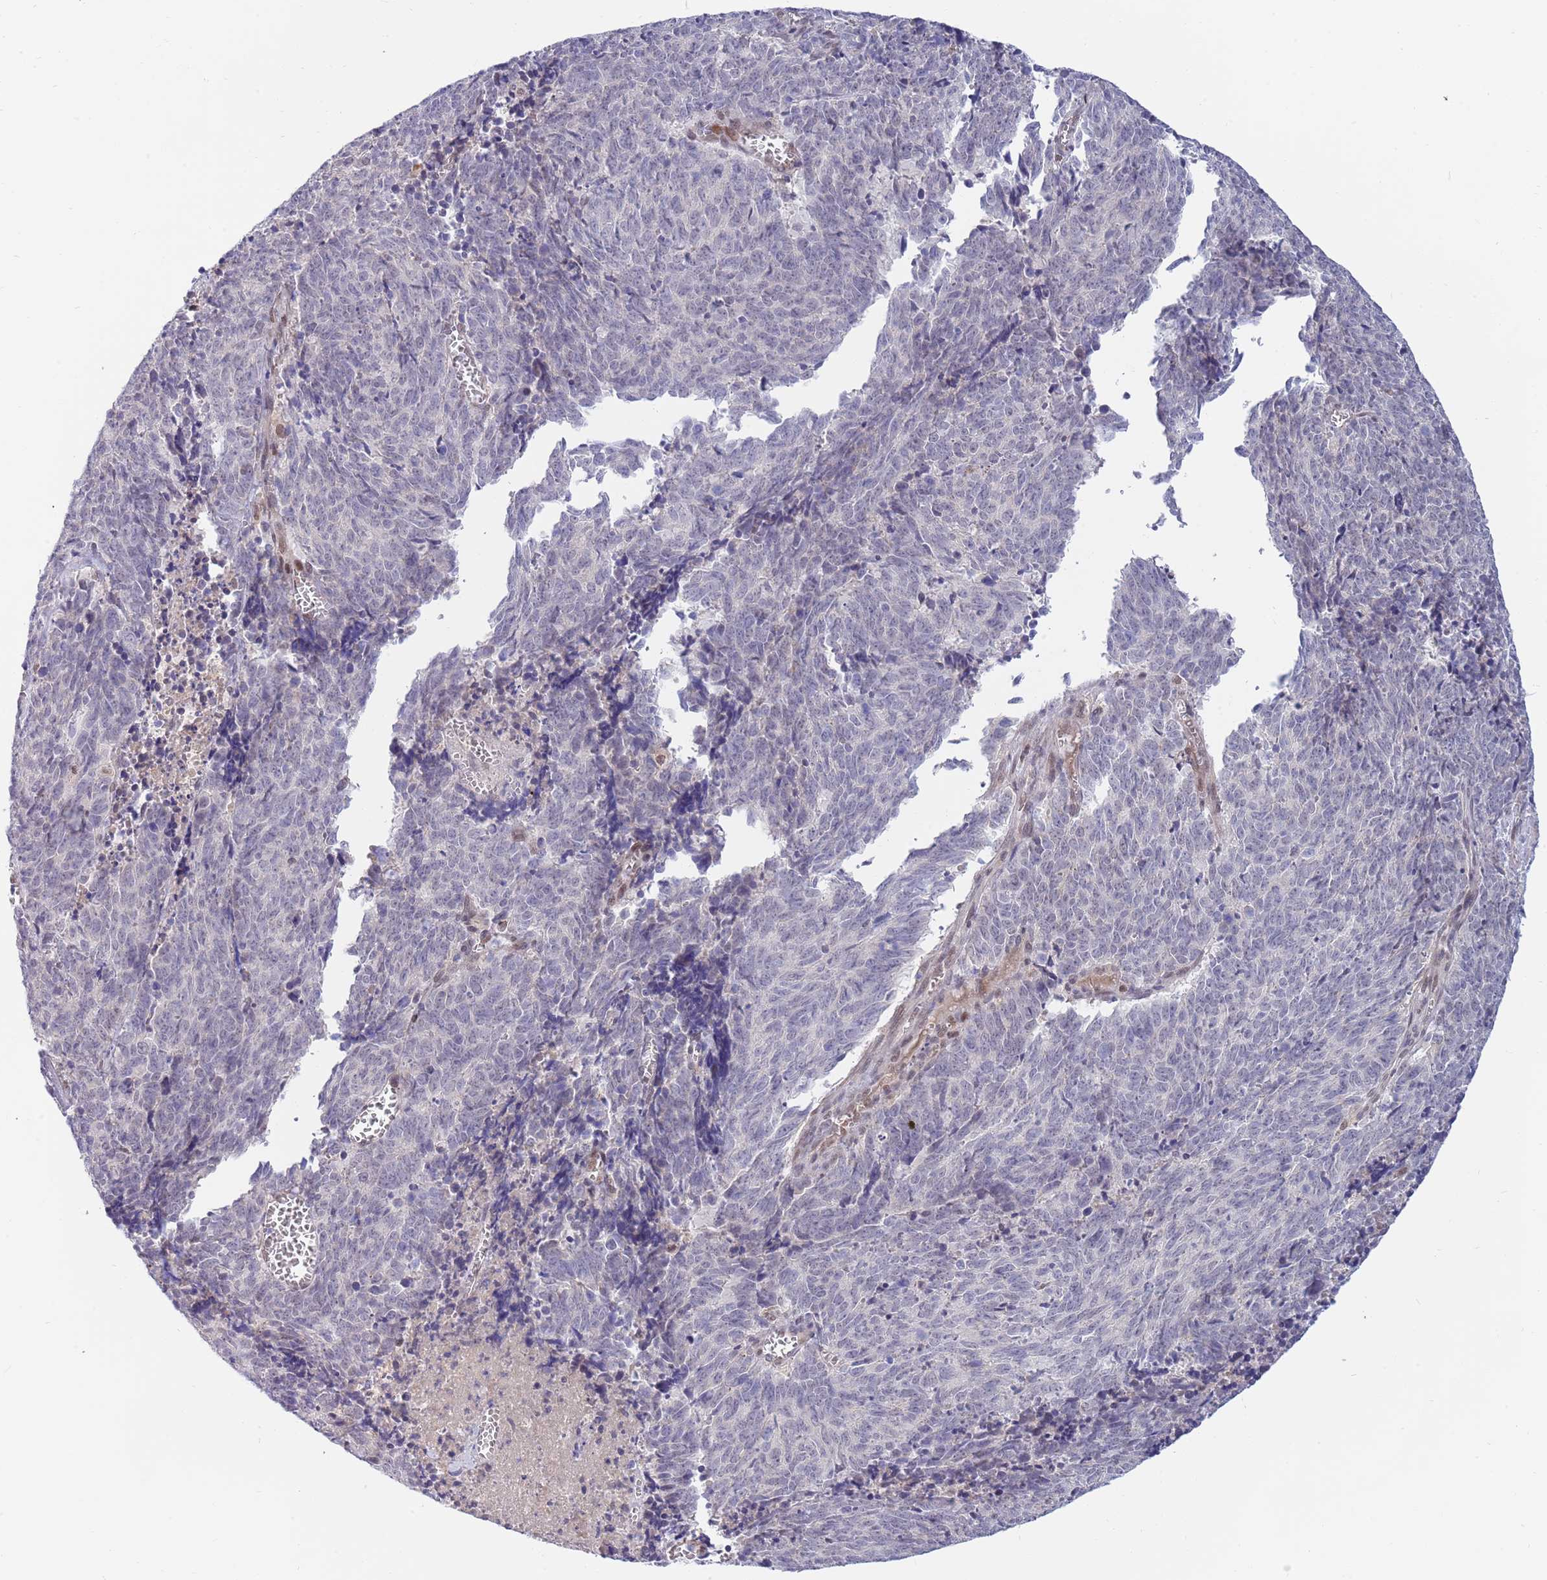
{"staining": {"intensity": "negative", "quantity": "none", "location": "none"}, "tissue": "cervical cancer", "cell_type": "Tumor cells", "image_type": "cancer", "snomed": [{"axis": "morphology", "description": "Squamous cell carcinoma, NOS"}, {"axis": "topography", "description": "Cervix"}], "caption": "Cervical squamous cell carcinoma stained for a protein using IHC exhibits no expression tumor cells.", "gene": "NLRP6", "patient": {"sex": "female", "age": 29}}